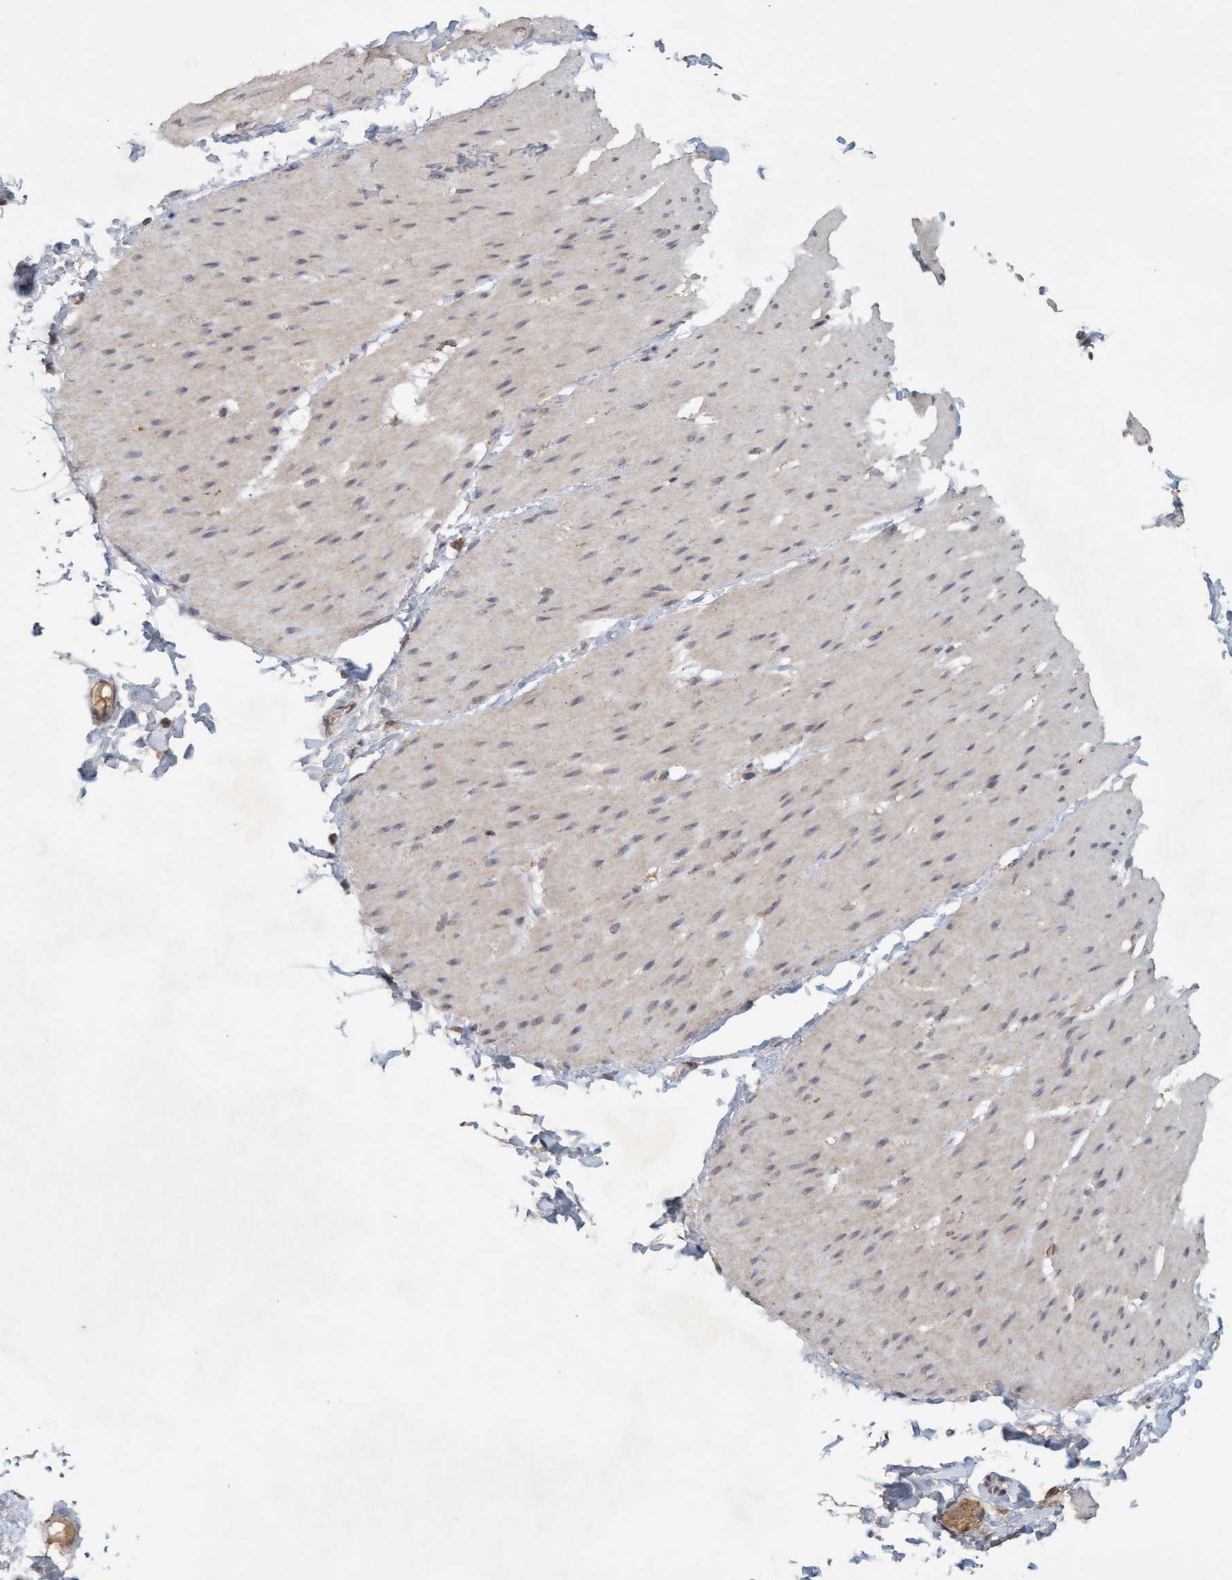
{"staining": {"intensity": "weak", "quantity": "<25%", "location": "cytoplasmic/membranous"}, "tissue": "smooth muscle", "cell_type": "Smooth muscle cells", "image_type": "normal", "snomed": [{"axis": "morphology", "description": "Normal tissue, NOS"}, {"axis": "topography", "description": "Smooth muscle"}, {"axis": "topography", "description": "Colon"}], "caption": "High power microscopy image of an immunohistochemistry micrograph of unremarkable smooth muscle, revealing no significant staining in smooth muscle cells.", "gene": "VSIG8", "patient": {"sex": "male", "age": 67}}